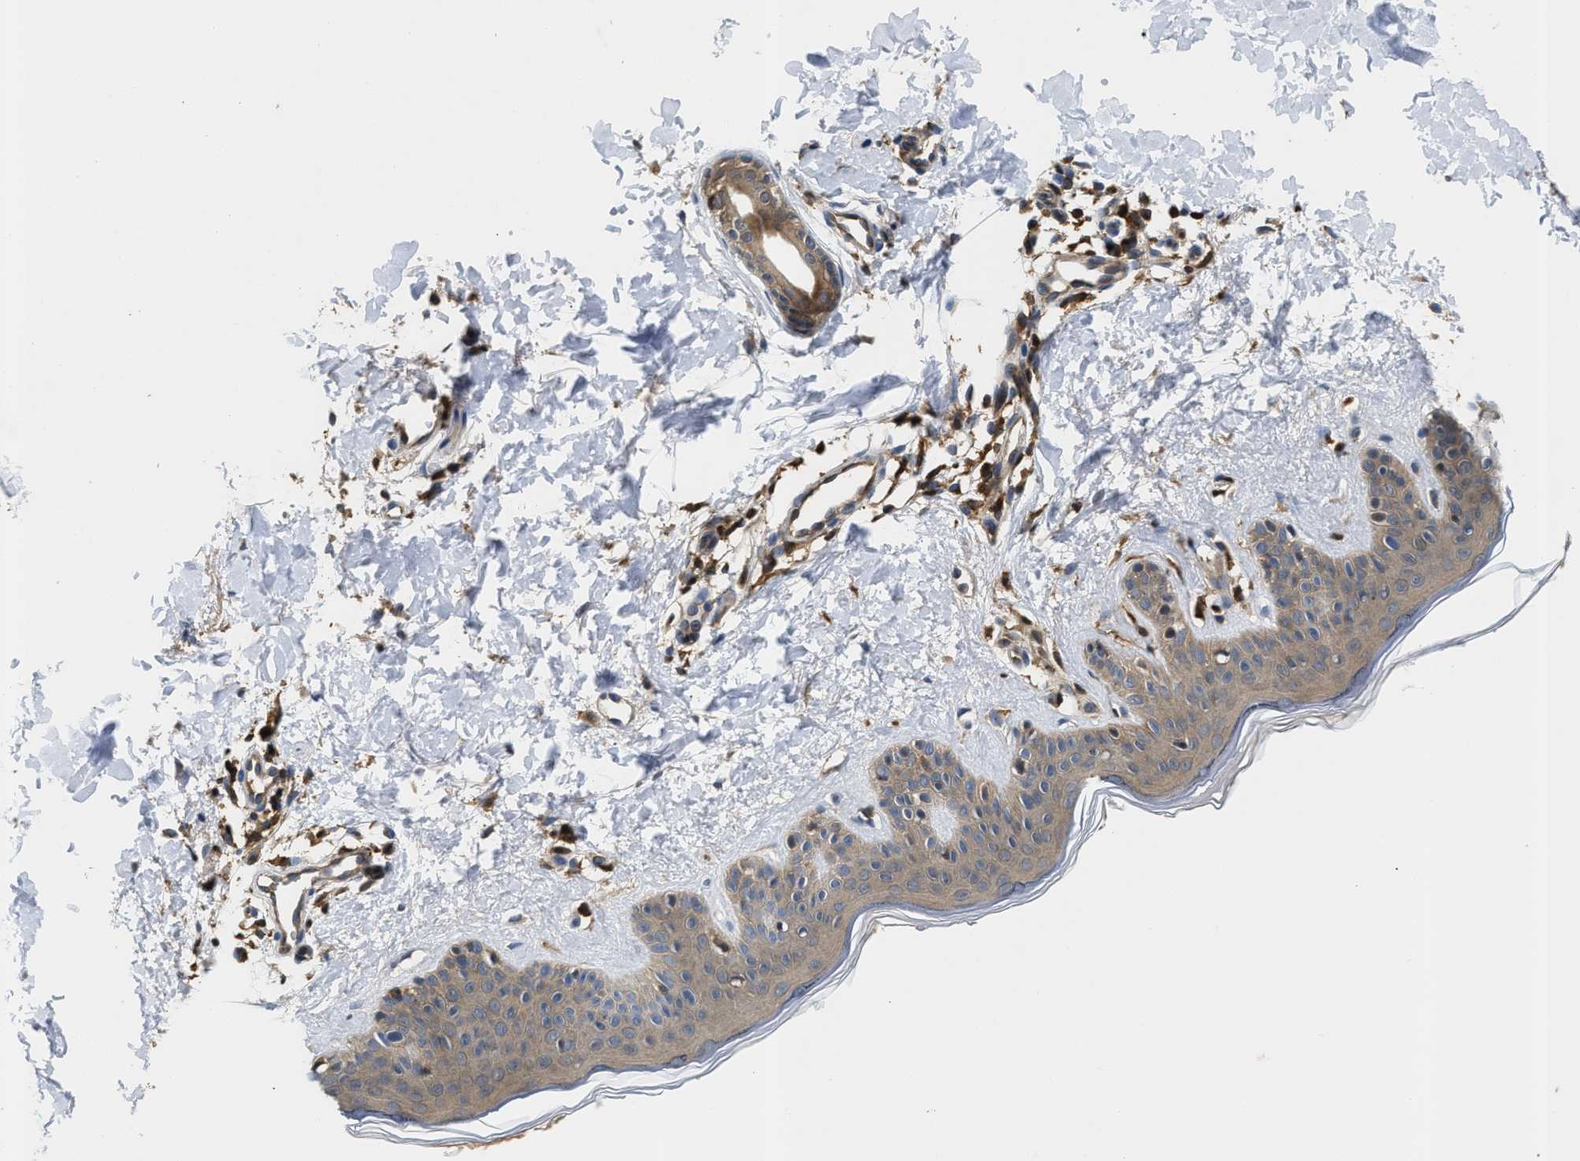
{"staining": {"intensity": "moderate", "quantity": ">75%", "location": "cytoplasmic/membranous"}, "tissue": "skin", "cell_type": "Fibroblasts", "image_type": "normal", "snomed": [{"axis": "morphology", "description": "Normal tissue, NOS"}, {"axis": "topography", "description": "Skin"}], "caption": "Fibroblasts exhibit medium levels of moderate cytoplasmic/membranous expression in approximately >75% of cells in unremarkable skin. The staining is performed using DAB brown chromogen to label protein expression. The nuclei are counter-stained blue using hematoxylin.", "gene": "OSTF1", "patient": {"sex": "male", "age": 30}}